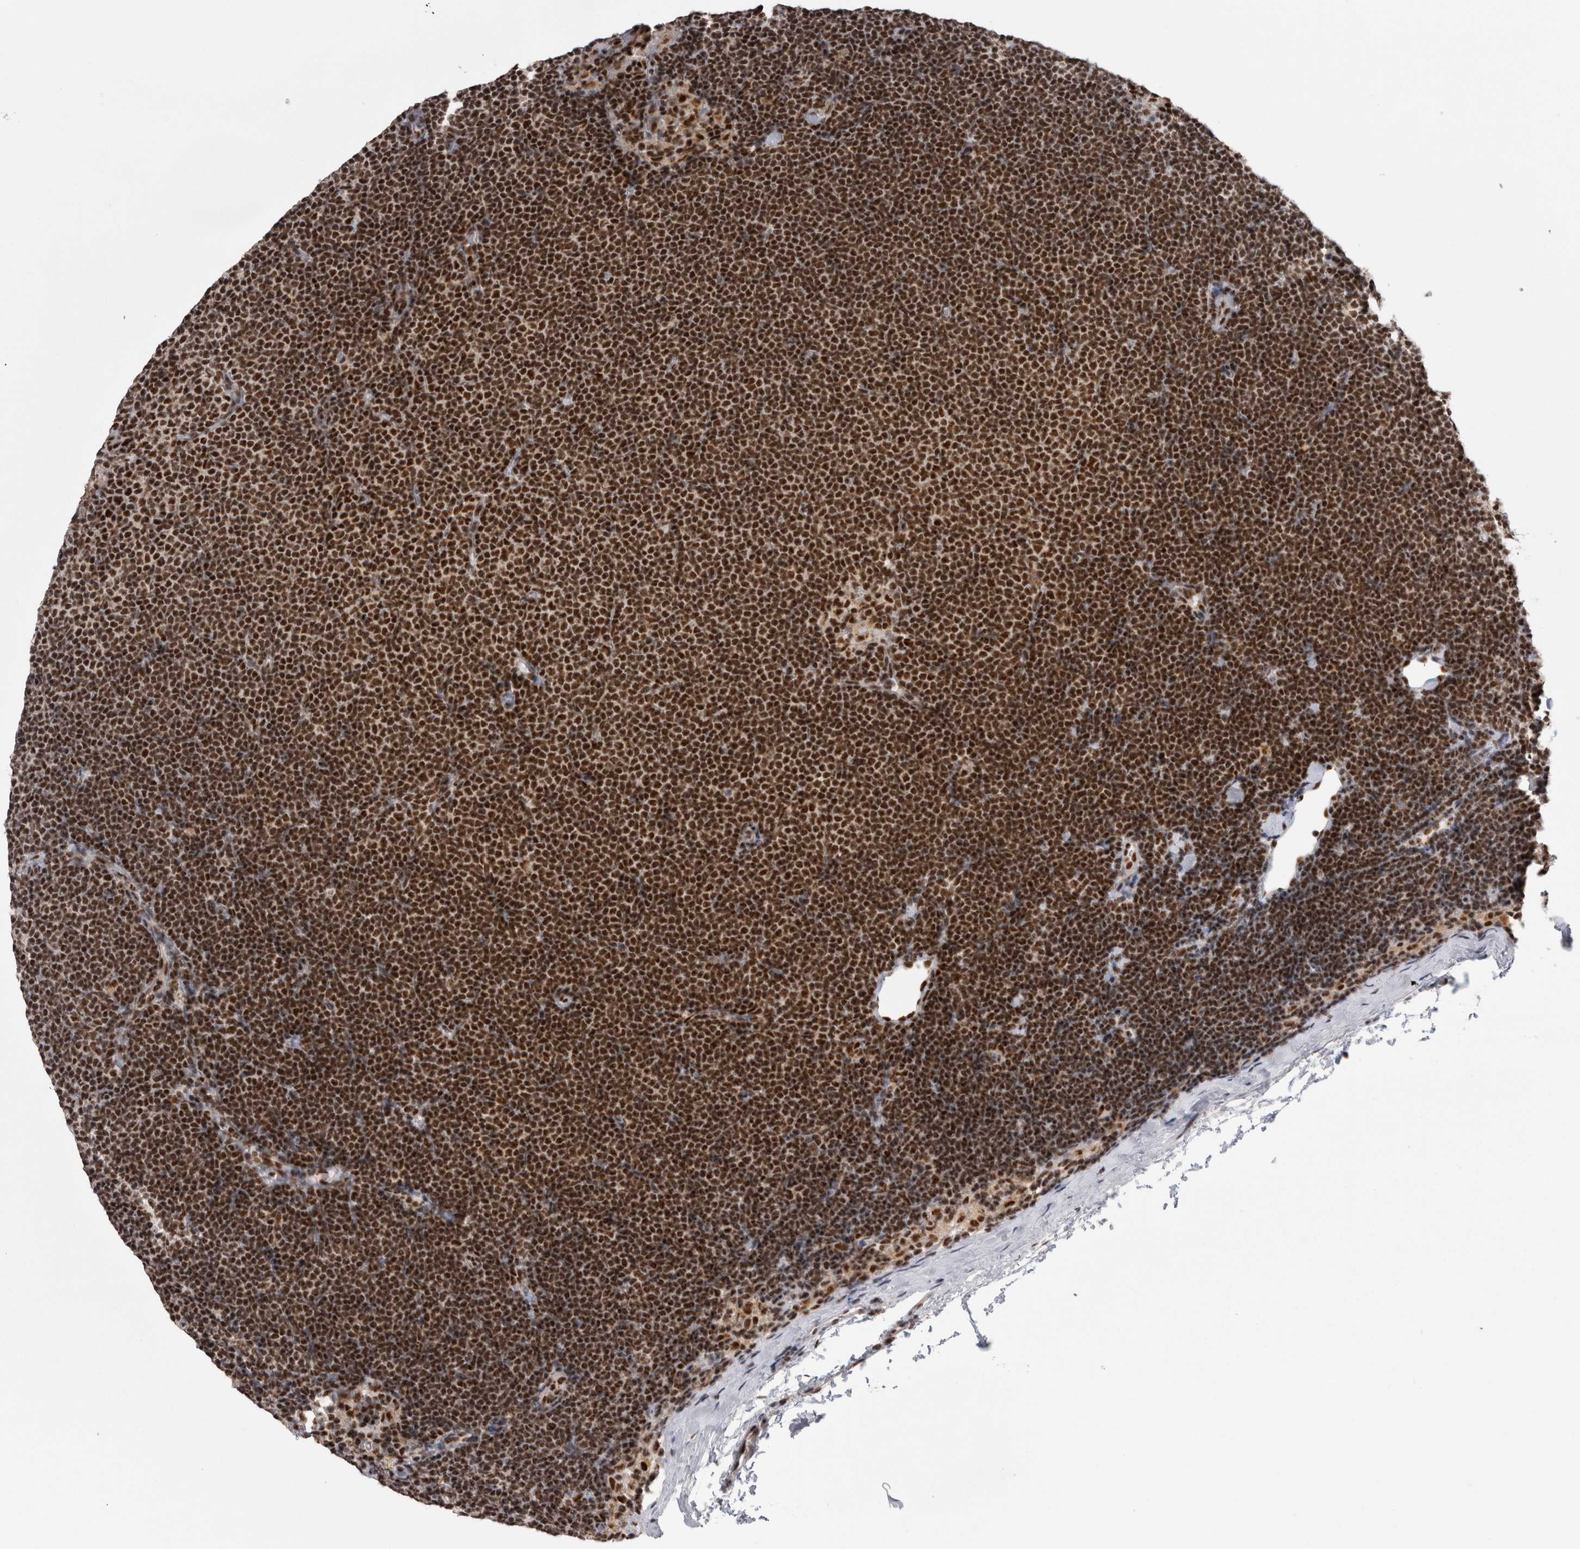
{"staining": {"intensity": "strong", "quantity": ">75%", "location": "nuclear"}, "tissue": "lymphoma", "cell_type": "Tumor cells", "image_type": "cancer", "snomed": [{"axis": "morphology", "description": "Malignant lymphoma, non-Hodgkin's type, Low grade"}, {"axis": "topography", "description": "Lymph node"}], "caption": "Protein staining by IHC shows strong nuclear expression in approximately >75% of tumor cells in lymphoma. (DAB (3,3'-diaminobenzidine) IHC, brown staining for protein, blue staining for nuclei).", "gene": "CDK11A", "patient": {"sex": "female", "age": 53}}